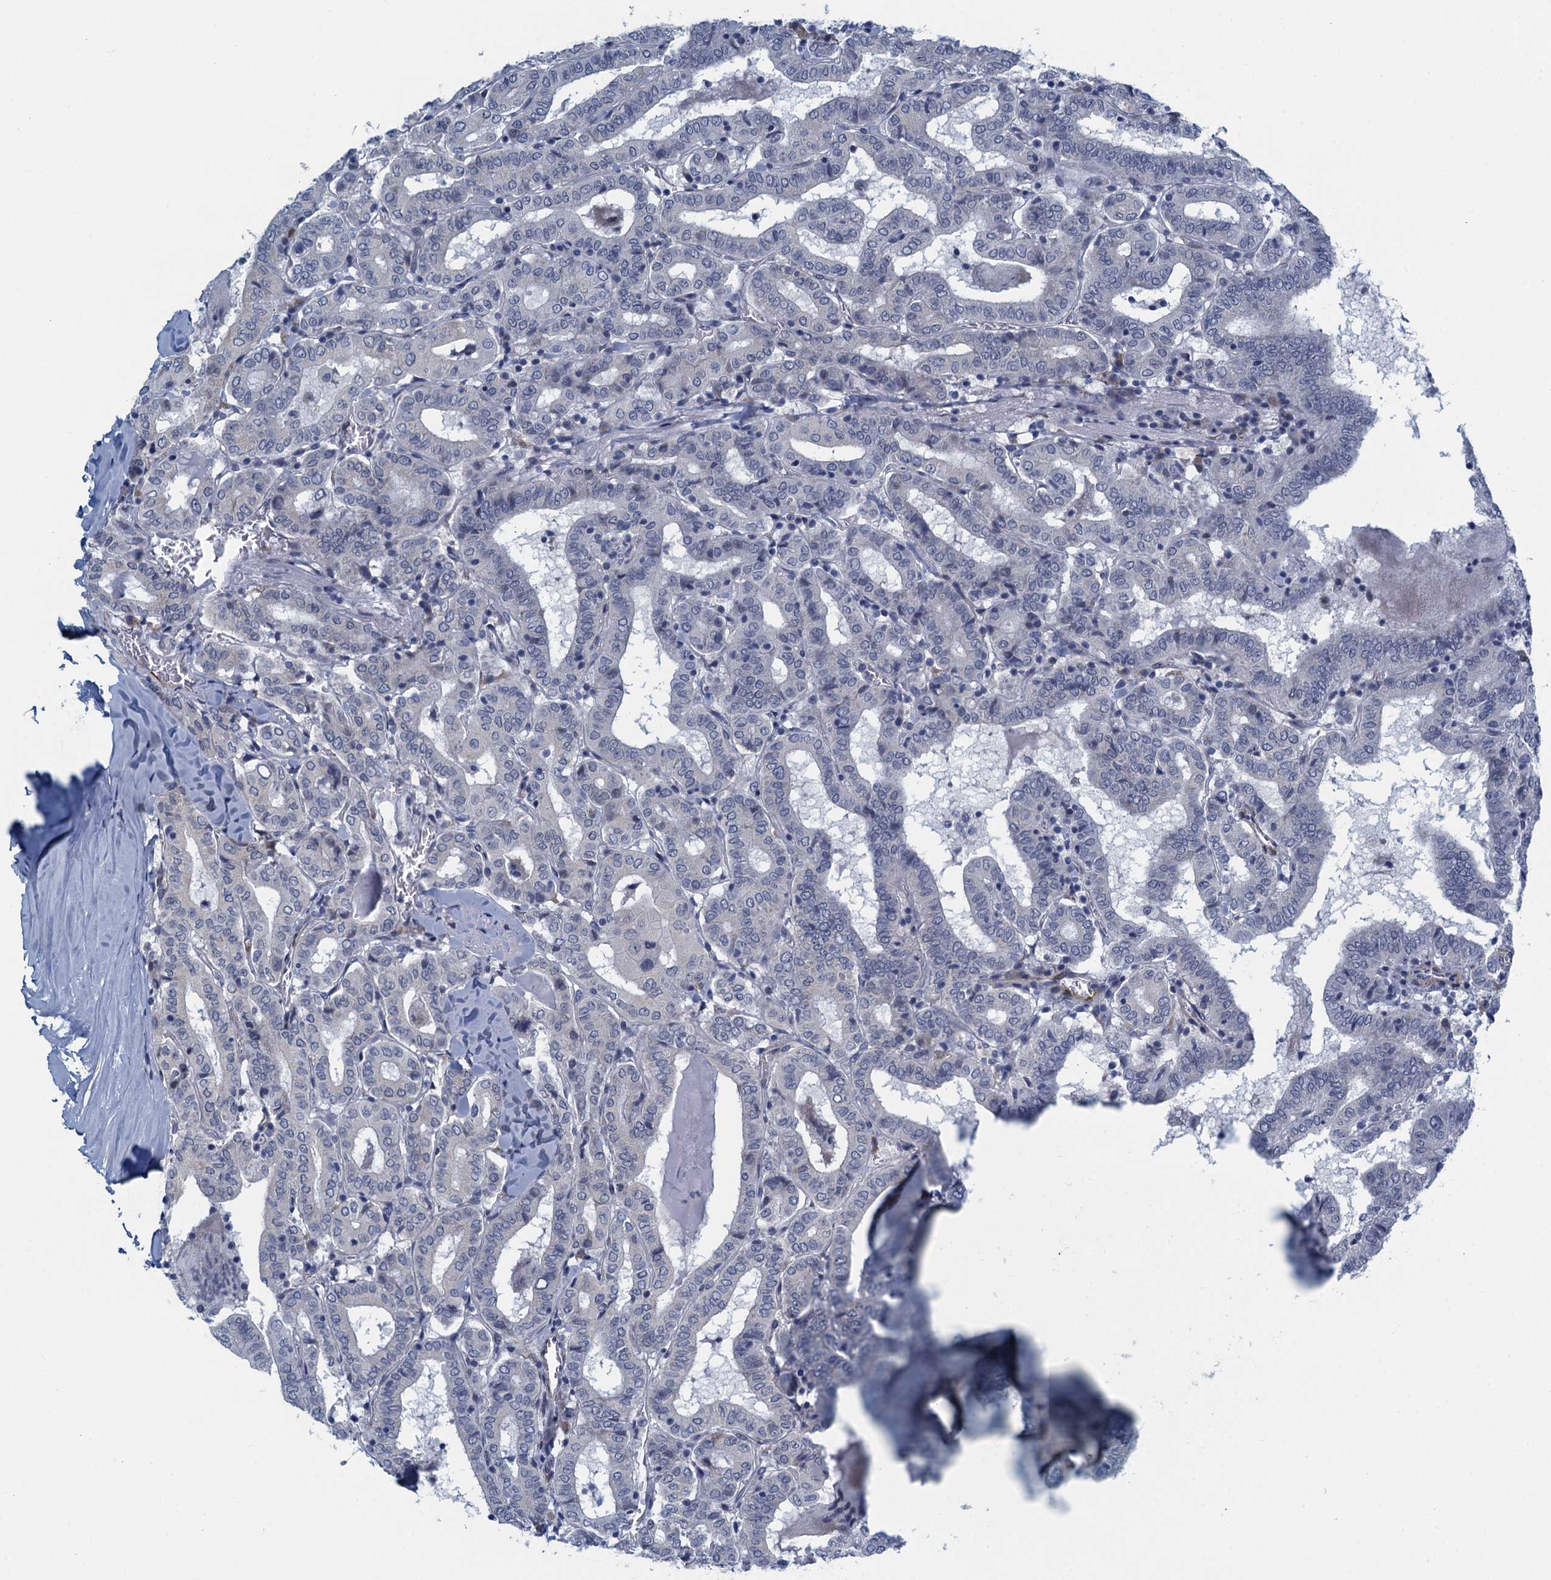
{"staining": {"intensity": "negative", "quantity": "none", "location": "none"}, "tissue": "thyroid cancer", "cell_type": "Tumor cells", "image_type": "cancer", "snomed": [{"axis": "morphology", "description": "Papillary adenocarcinoma, NOS"}, {"axis": "topography", "description": "Thyroid gland"}], "caption": "Immunohistochemical staining of thyroid papillary adenocarcinoma exhibits no significant positivity in tumor cells.", "gene": "ALG2", "patient": {"sex": "female", "age": 72}}